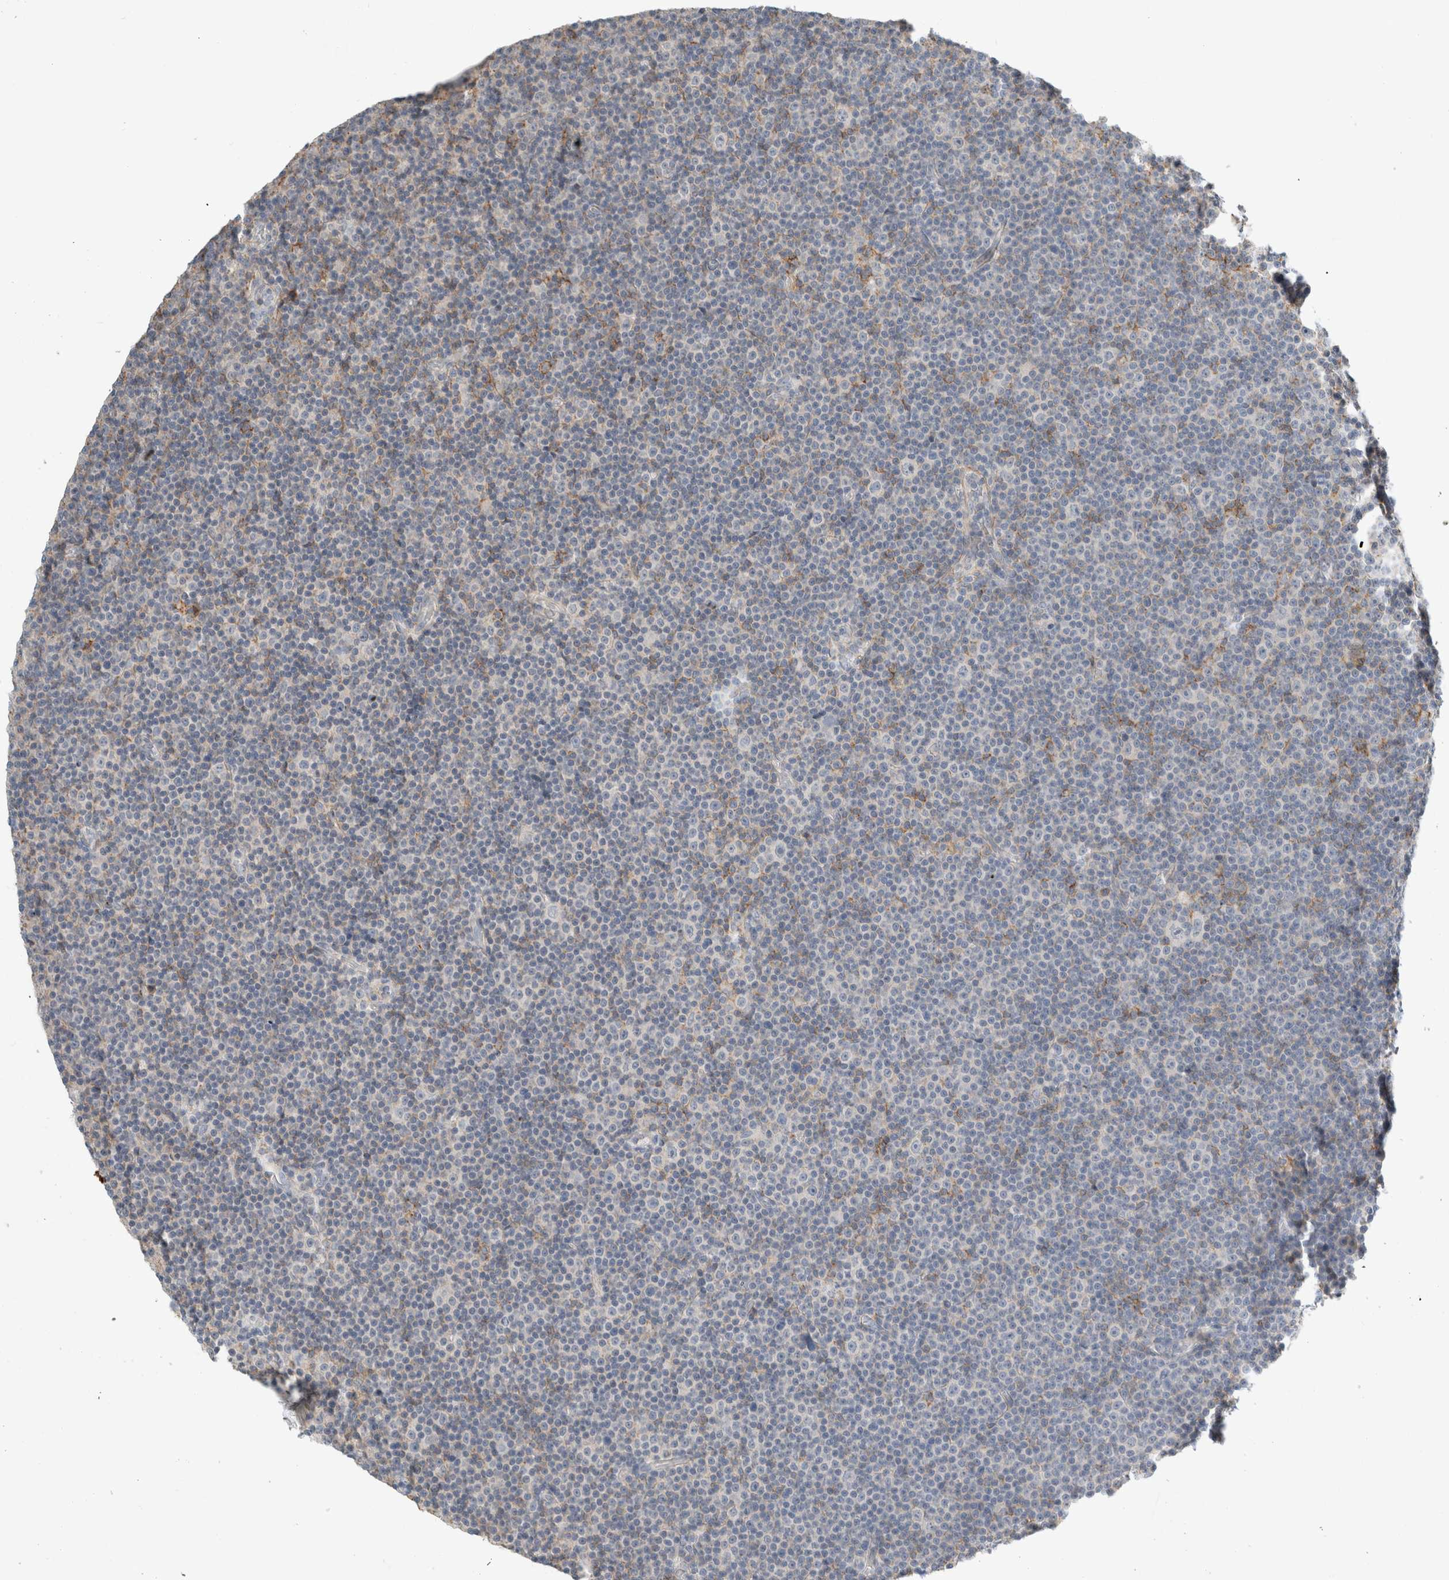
{"staining": {"intensity": "negative", "quantity": "none", "location": "none"}, "tissue": "lymphoma", "cell_type": "Tumor cells", "image_type": "cancer", "snomed": [{"axis": "morphology", "description": "Malignant lymphoma, non-Hodgkin's type, Low grade"}, {"axis": "topography", "description": "Lymph node"}], "caption": "An immunohistochemistry photomicrograph of lymphoma is shown. There is no staining in tumor cells of lymphoma.", "gene": "ERCC6L2", "patient": {"sex": "female", "age": 67}}